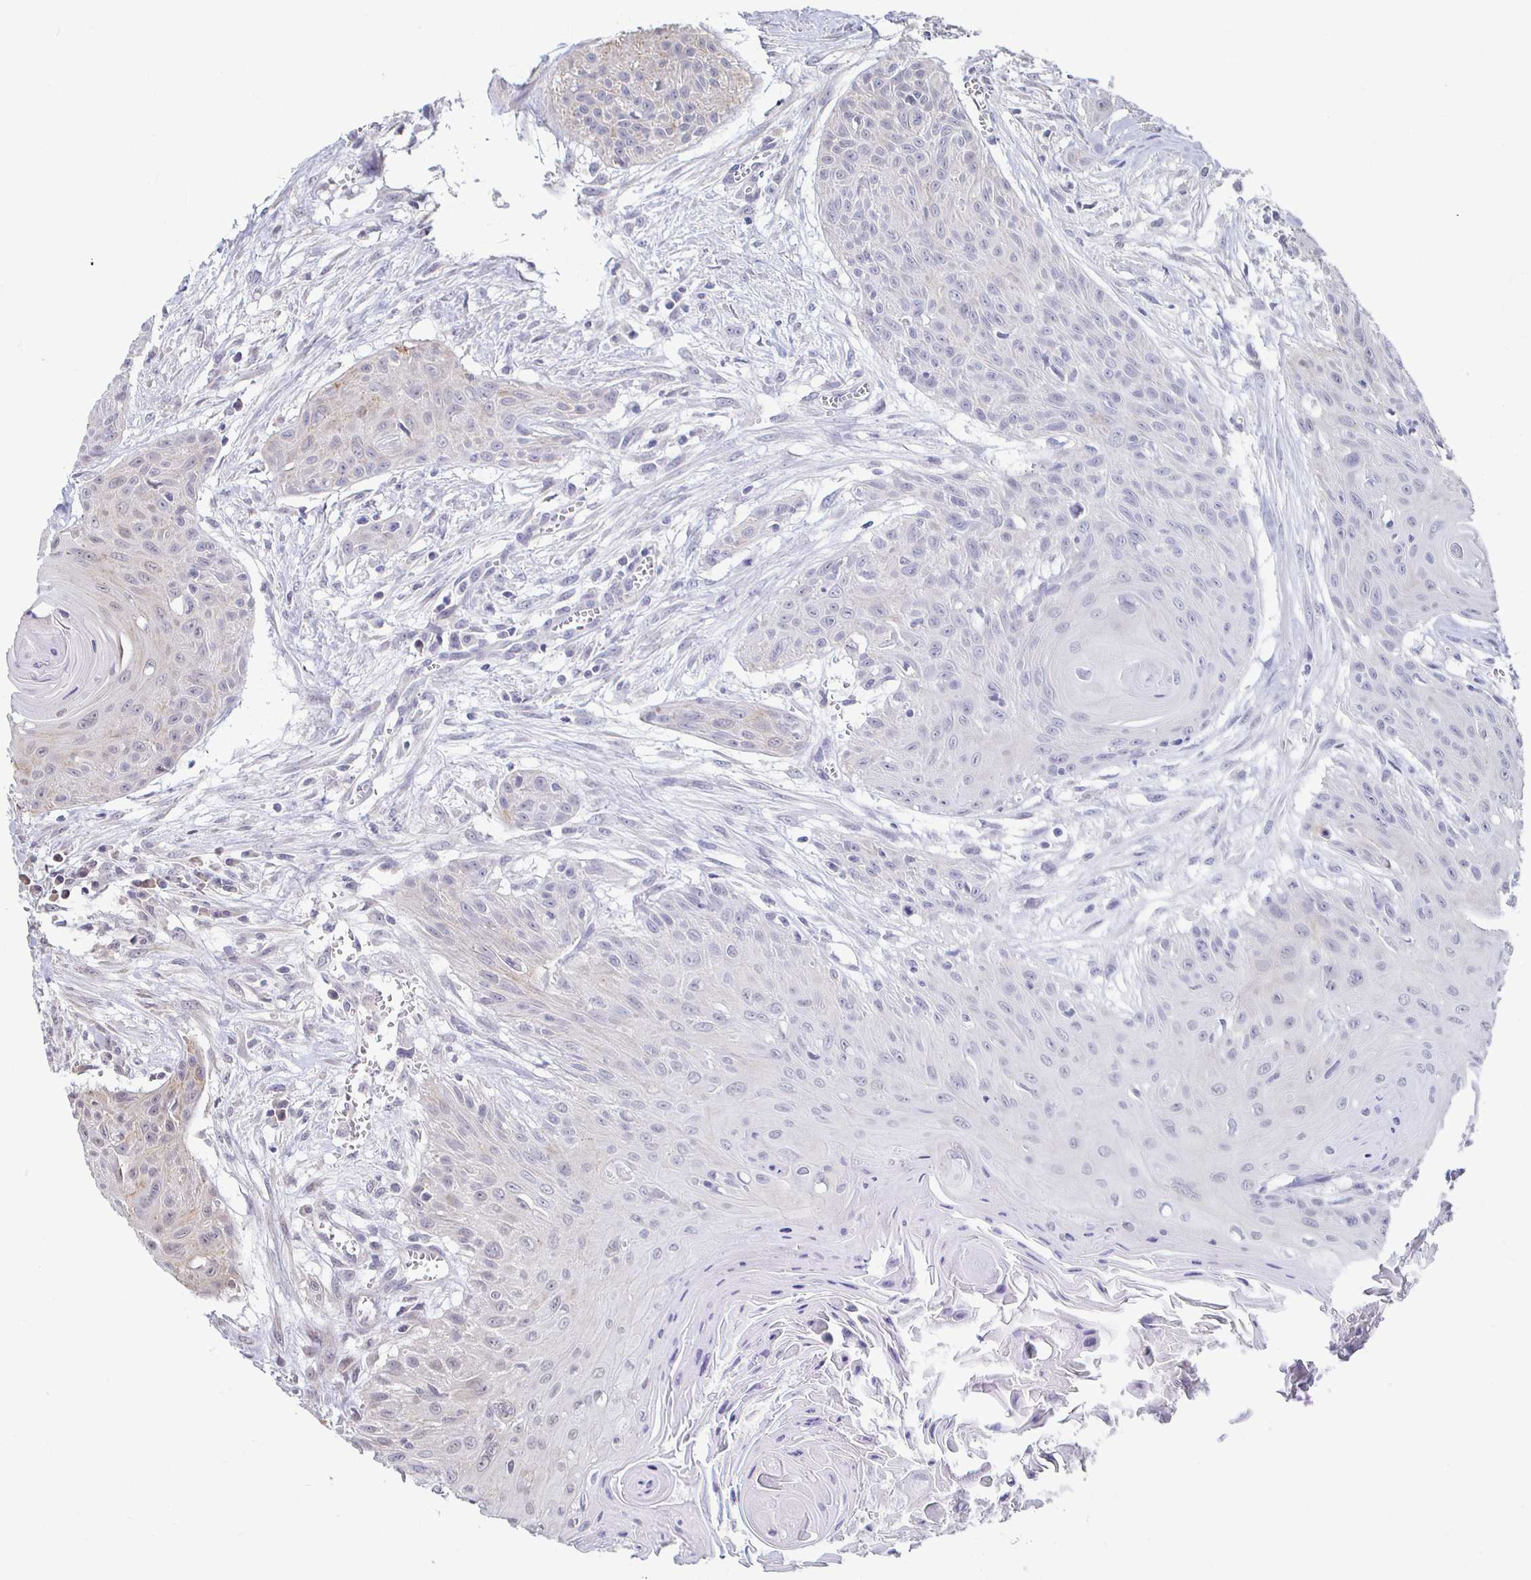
{"staining": {"intensity": "negative", "quantity": "none", "location": "none"}, "tissue": "head and neck cancer", "cell_type": "Tumor cells", "image_type": "cancer", "snomed": [{"axis": "morphology", "description": "Squamous cell carcinoma, NOS"}, {"axis": "topography", "description": "Lymph node"}, {"axis": "topography", "description": "Salivary gland"}, {"axis": "topography", "description": "Head-Neck"}], "caption": "An immunohistochemistry photomicrograph of squamous cell carcinoma (head and neck) is shown. There is no staining in tumor cells of squamous cell carcinoma (head and neck).", "gene": "CAPN11", "patient": {"sex": "female", "age": 74}}